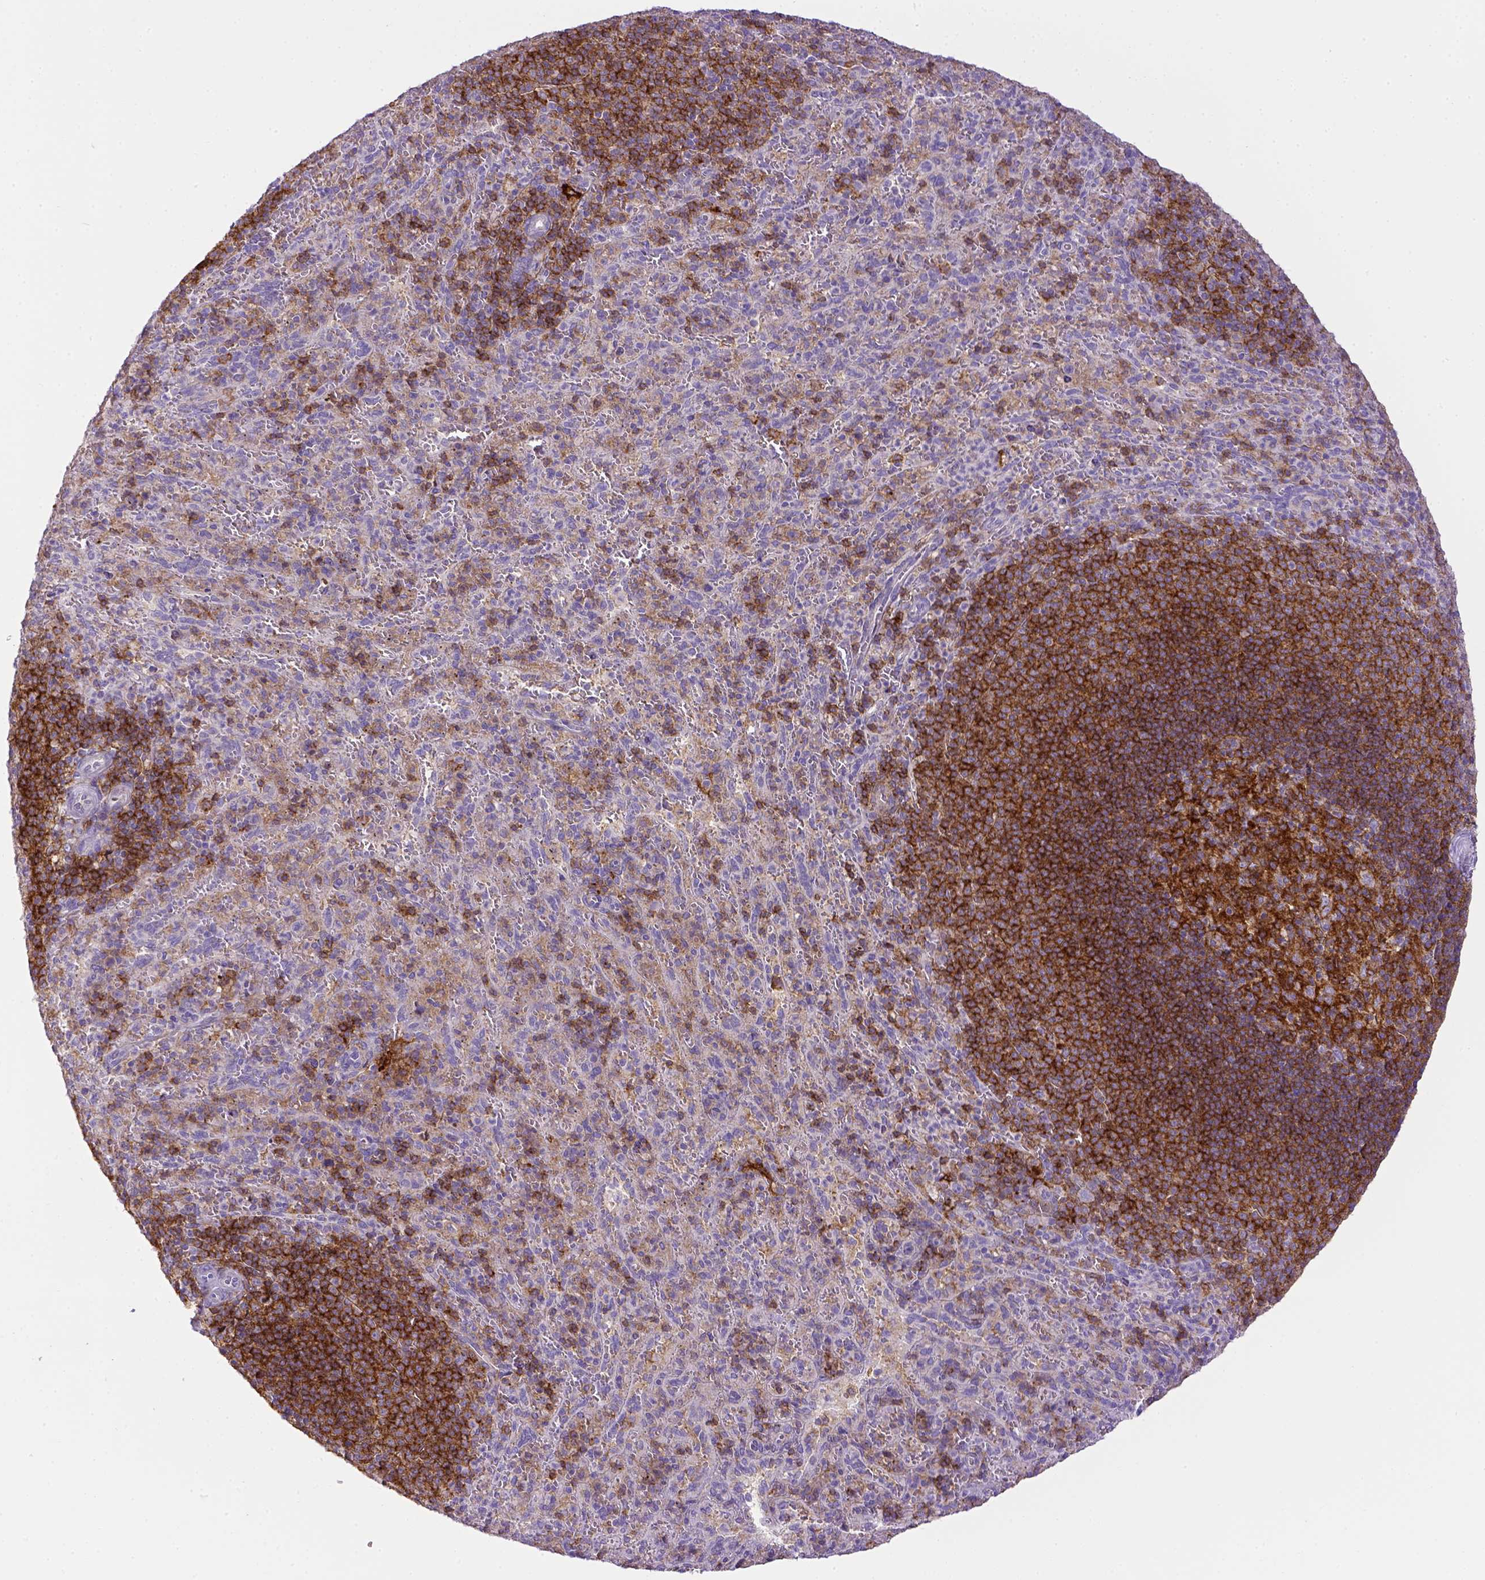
{"staining": {"intensity": "moderate", "quantity": "<25%", "location": "cytoplasmic/membranous"}, "tissue": "spleen", "cell_type": "Cells in red pulp", "image_type": "normal", "snomed": [{"axis": "morphology", "description": "Normal tissue, NOS"}, {"axis": "topography", "description": "Spleen"}], "caption": "Immunohistochemistry photomicrograph of normal spleen: spleen stained using immunohistochemistry demonstrates low levels of moderate protein expression localized specifically in the cytoplasmic/membranous of cells in red pulp, appearing as a cytoplasmic/membranous brown color.", "gene": "CD40", "patient": {"sex": "male", "age": 57}}